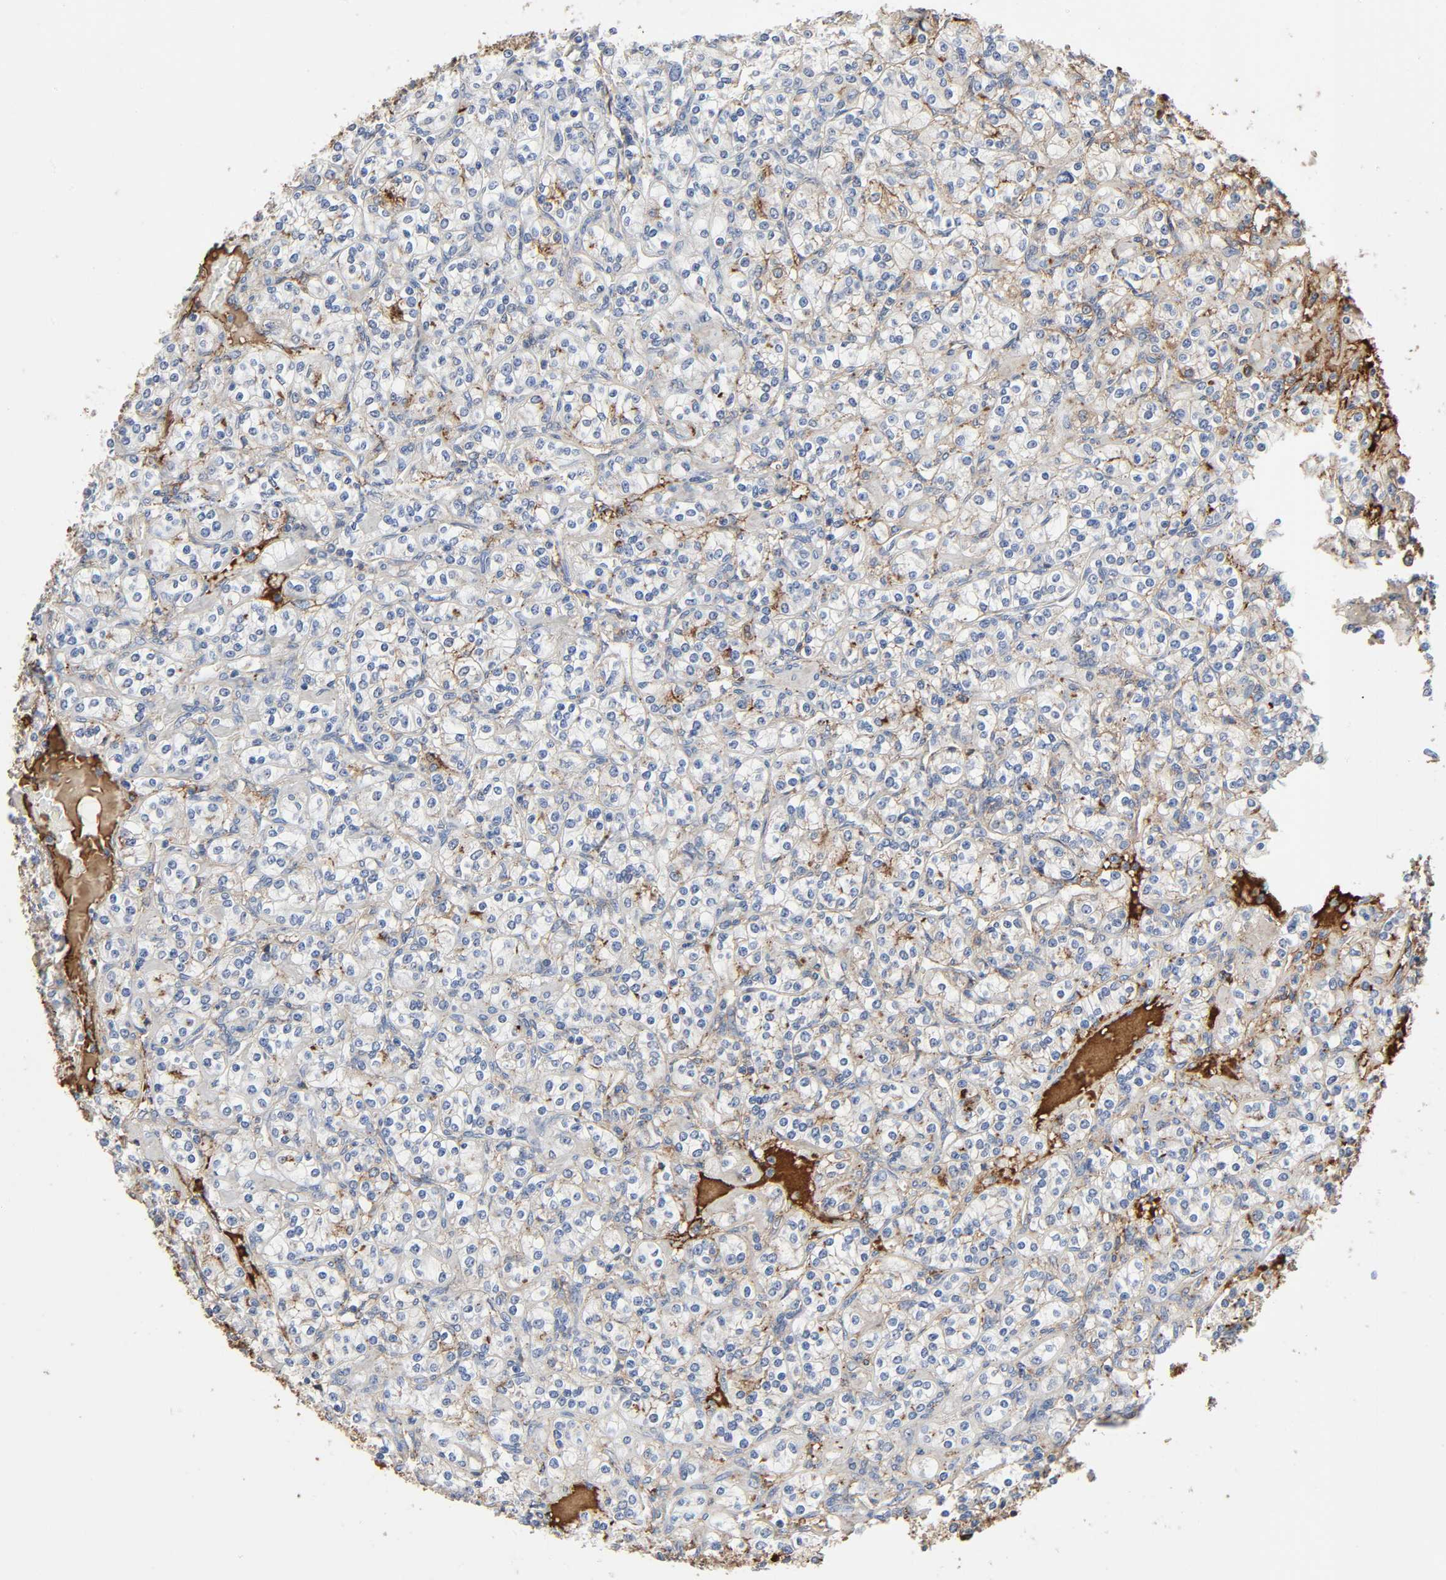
{"staining": {"intensity": "weak", "quantity": "25%-75%", "location": "cytoplasmic/membranous"}, "tissue": "renal cancer", "cell_type": "Tumor cells", "image_type": "cancer", "snomed": [{"axis": "morphology", "description": "Adenocarcinoma, NOS"}, {"axis": "topography", "description": "Kidney"}], "caption": "Adenocarcinoma (renal) was stained to show a protein in brown. There is low levels of weak cytoplasmic/membranous expression in about 25%-75% of tumor cells.", "gene": "C3", "patient": {"sex": "male", "age": 77}}